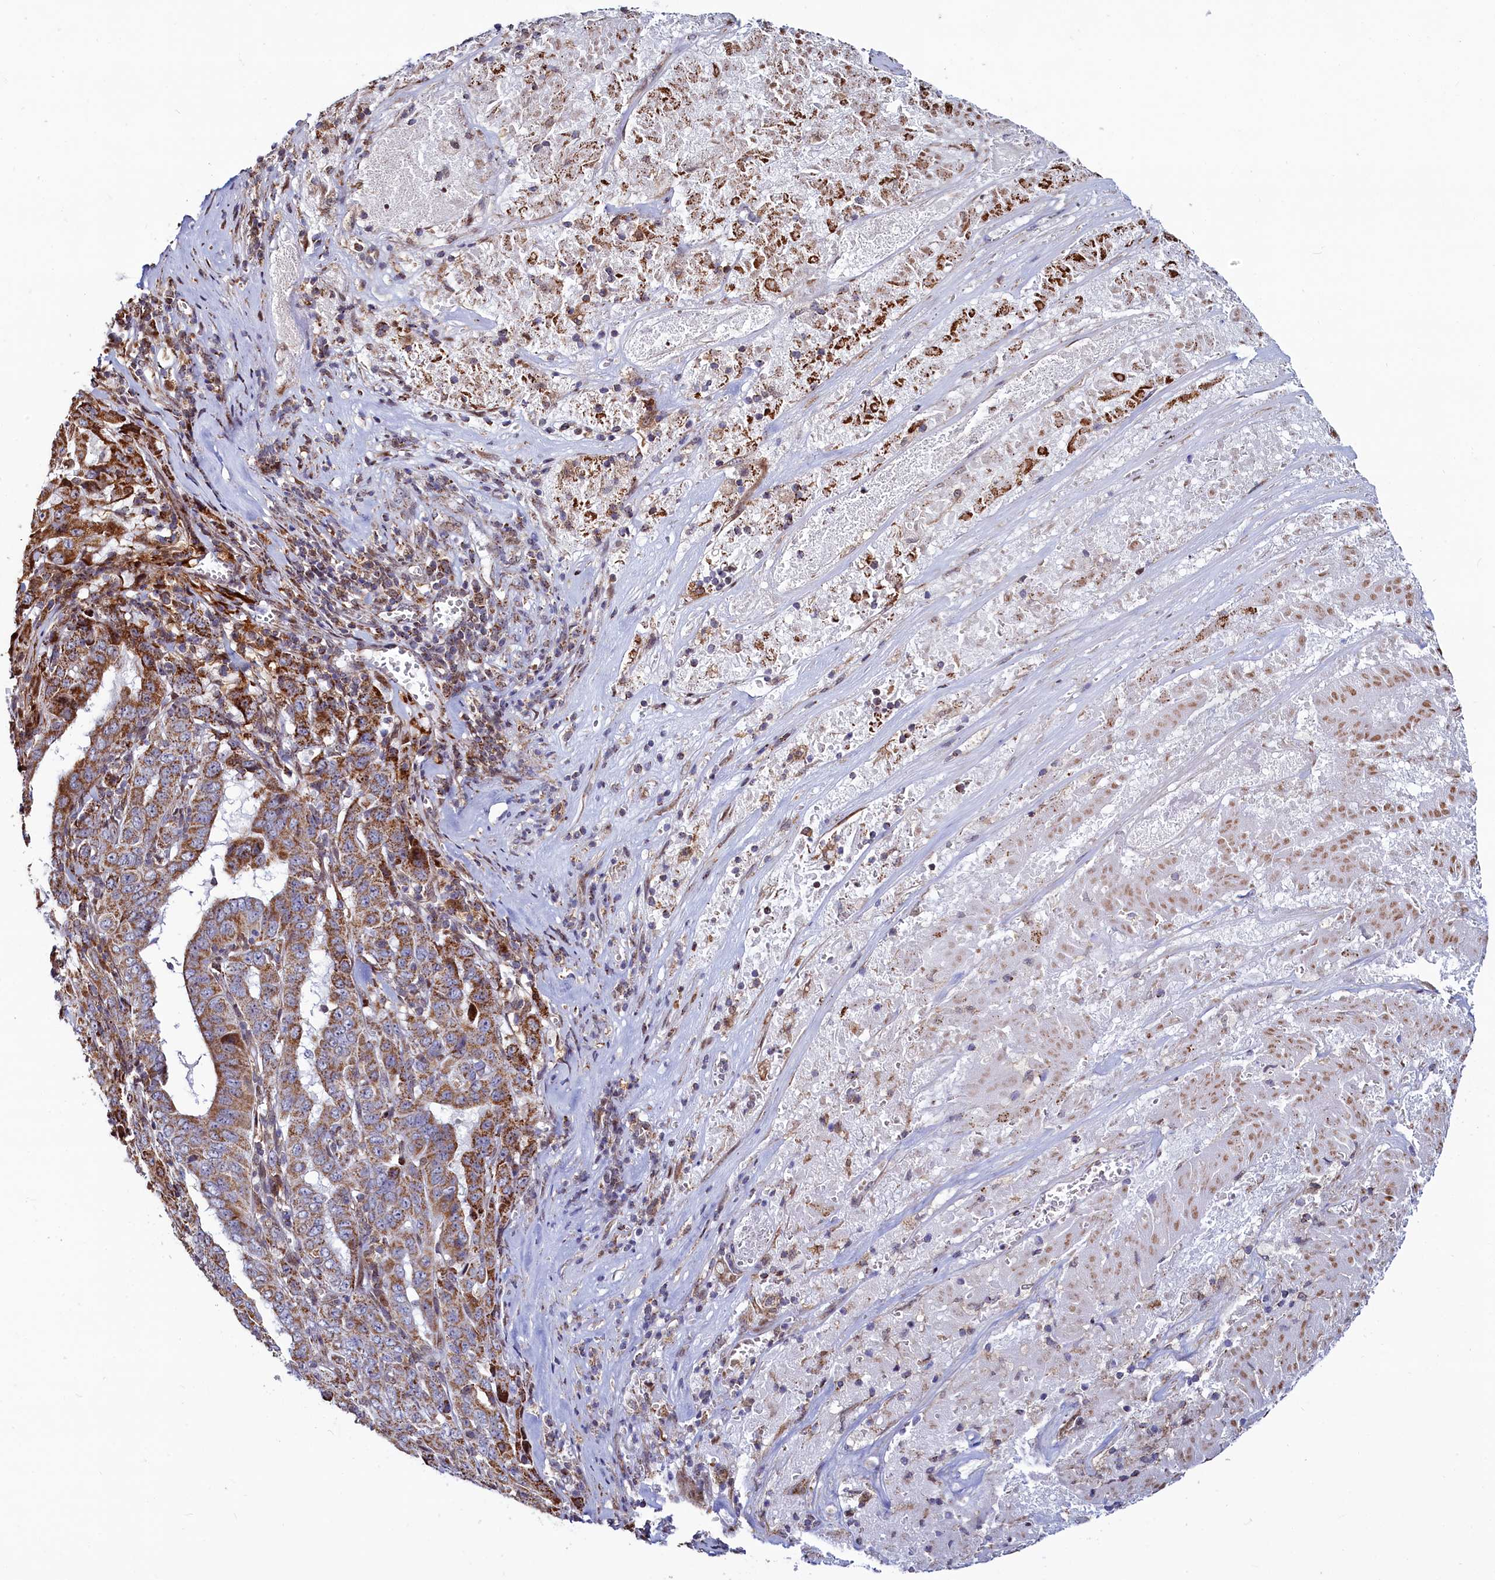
{"staining": {"intensity": "moderate", "quantity": ">75%", "location": "cytoplasmic/membranous"}, "tissue": "pancreatic cancer", "cell_type": "Tumor cells", "image_type": "cancer", "snomed": [{"axis": "morphology", "description": "Adenocarcinoma, NOS"}, {"axis": "topography", "description": "Pancreas"}], "caption": "Tumor cells reveal medium levels of moderate cytoplasmic/membranous positivity in about >75% of cells in pancreatic cancer.", "gene": "HDGFL3", "patient": {"sex": "male", "age": 63}}